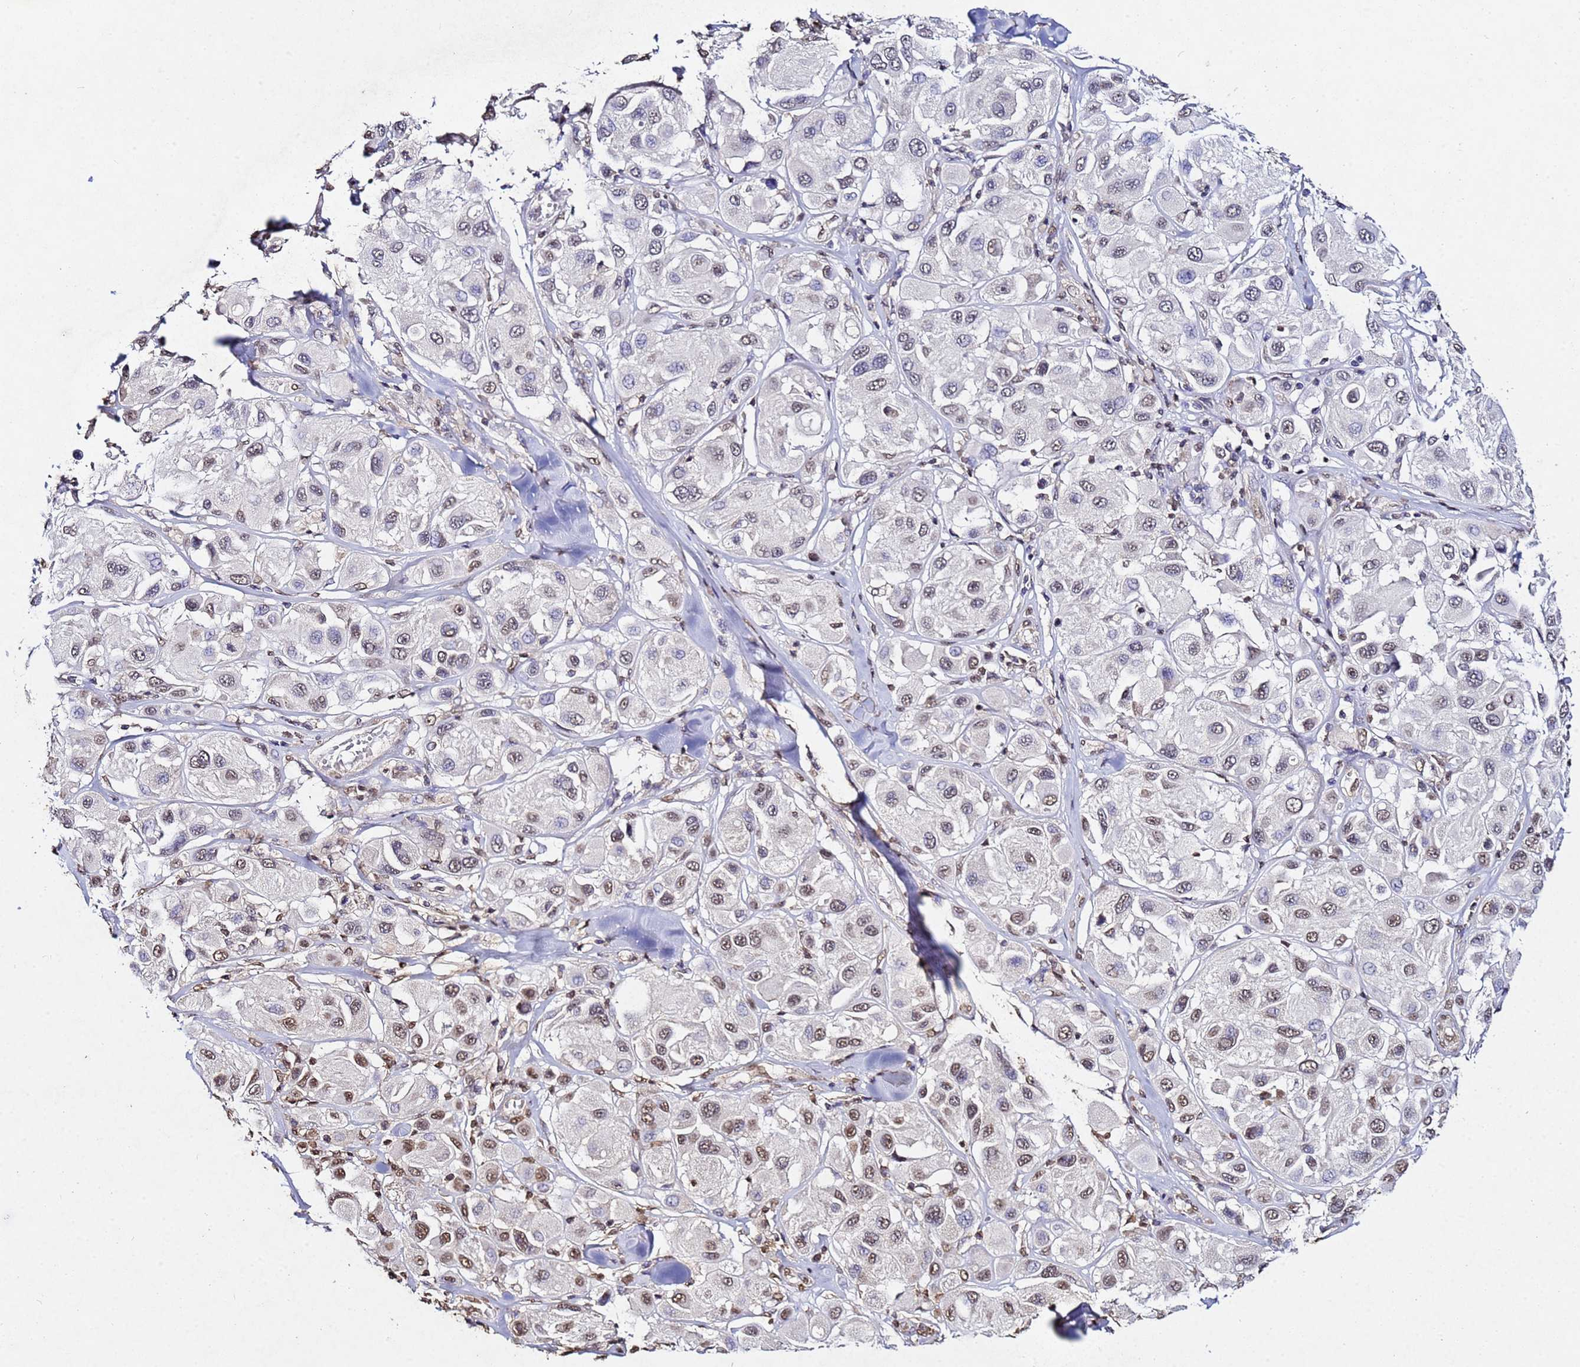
{"staining": {"intensity": "moderate", "quantity": "25%-75%", "location": "nuclear"}, "tissue": "melanoma", "cell_type": "Tumor cells", "image_type": "cancer", "snomed": [{"axis": "morphology", "description": "Malignant melanoma, Metastatic site"}, {"axis": "topography", "description": "Skin"}], "caption": "Approximately 25%-75% of tumor cells in human melanoma display moderate nuclear protein positivity as visualized by brown immunohistochemical staining.", "gene": "MYOCD", "patient": {"sex": "male", "age": 41}}